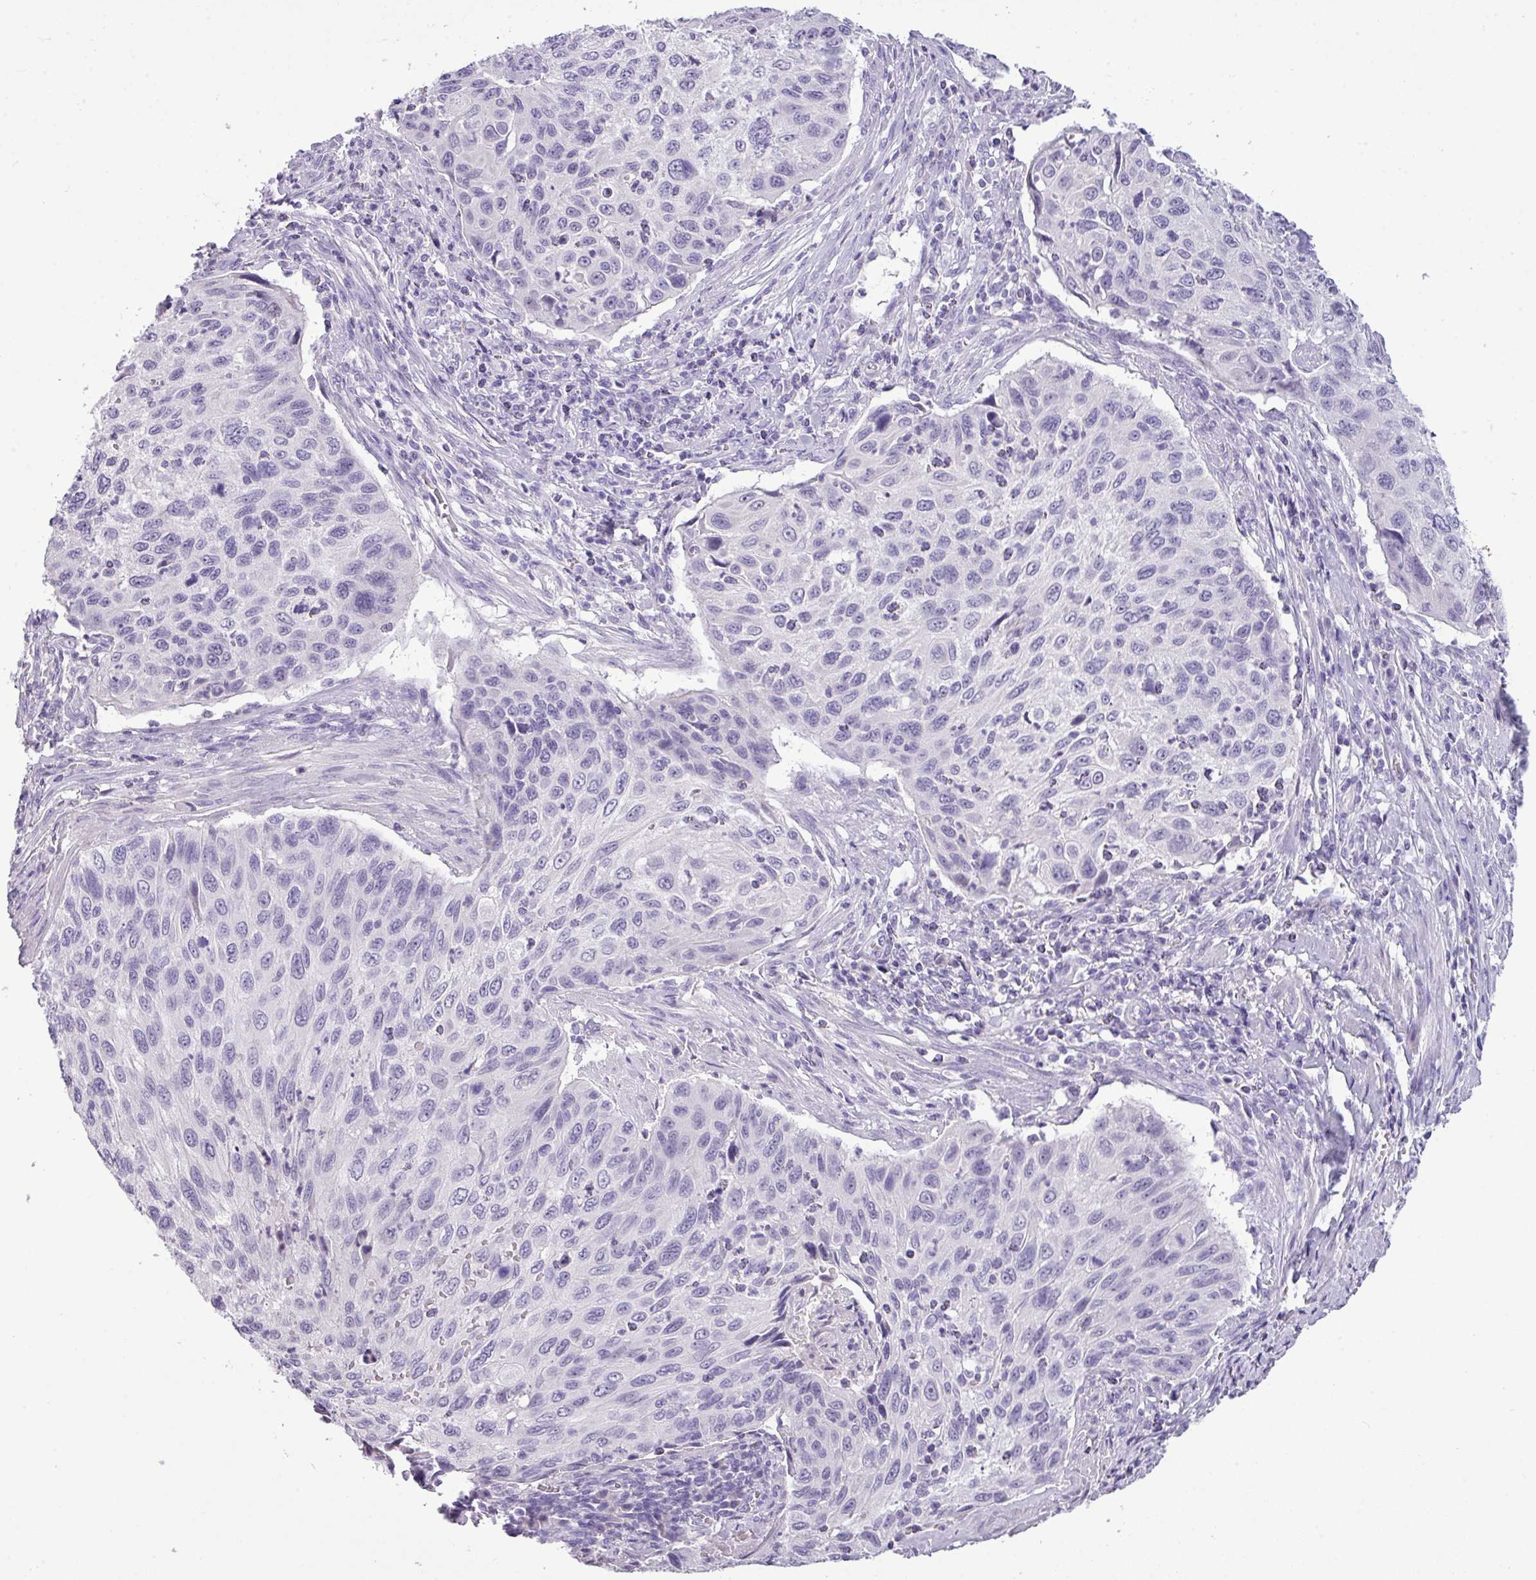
{"staining": {"intensity": "negative", "quantity": "none", "location": "none"}, "tissue": "cervical cancer", "cell_type": "Tumor cells", "image_type": "cancer", "snomed": [{"axis": "morphology", "description": "Squamous cell carcinoma, NOS"}, {"axis": "topography", "description": "Cervix"}], "caption": "Human squamous cell carcinoma (cervical) stained for a protein using IHC demonstrates no positivity in tumor cells.", "gene": "TMEM91", "patient": {"sex": "female", "age": 70}}